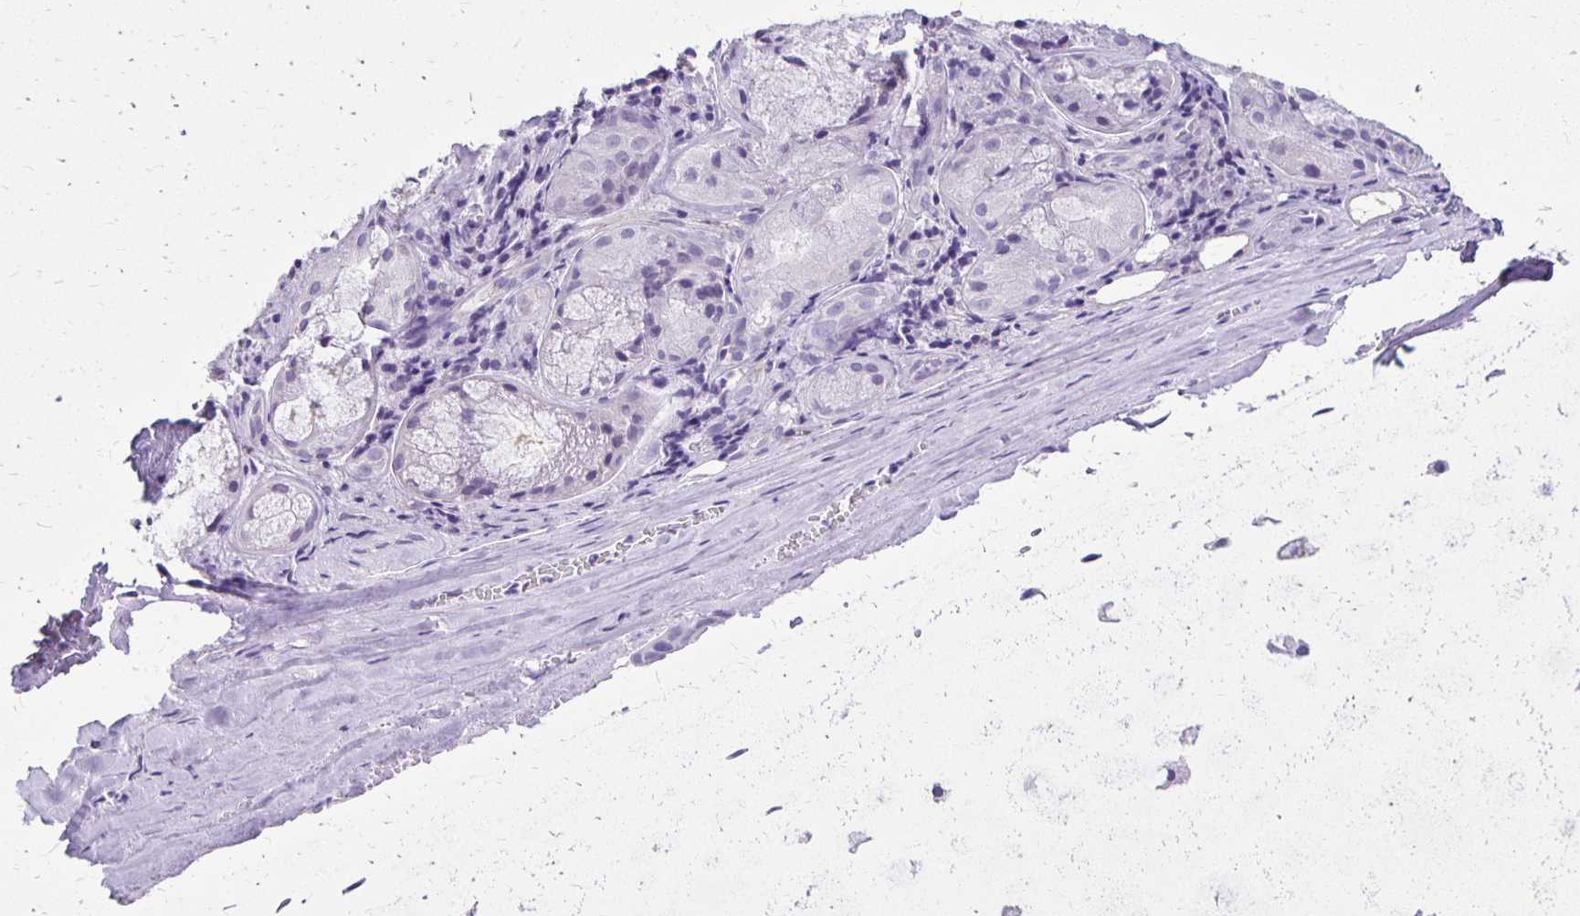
{"staining": {"intensity": "negative", "quantity": "none", "location": "none"}, "tissue": "adipose tissue", "cell_type": "Adipocytes", "image_type": "normal", "snomed": [{"axis": "morphology", "description": "Normal tissue, NOS"}, {"axis": "topography", "description": "Cartilage tissue"}, {"axis": "topography", "description": "Nasopharynx"}, {"axis": "topography", "description": "Thyroid gland"}], "caption": "Immunohistochemical staining of unremarkable human adipose tissue demonstrates no significant expression in adipocytes.", "gene": "ANKRD45", "patient": {"sex": "male", "age": 63}}